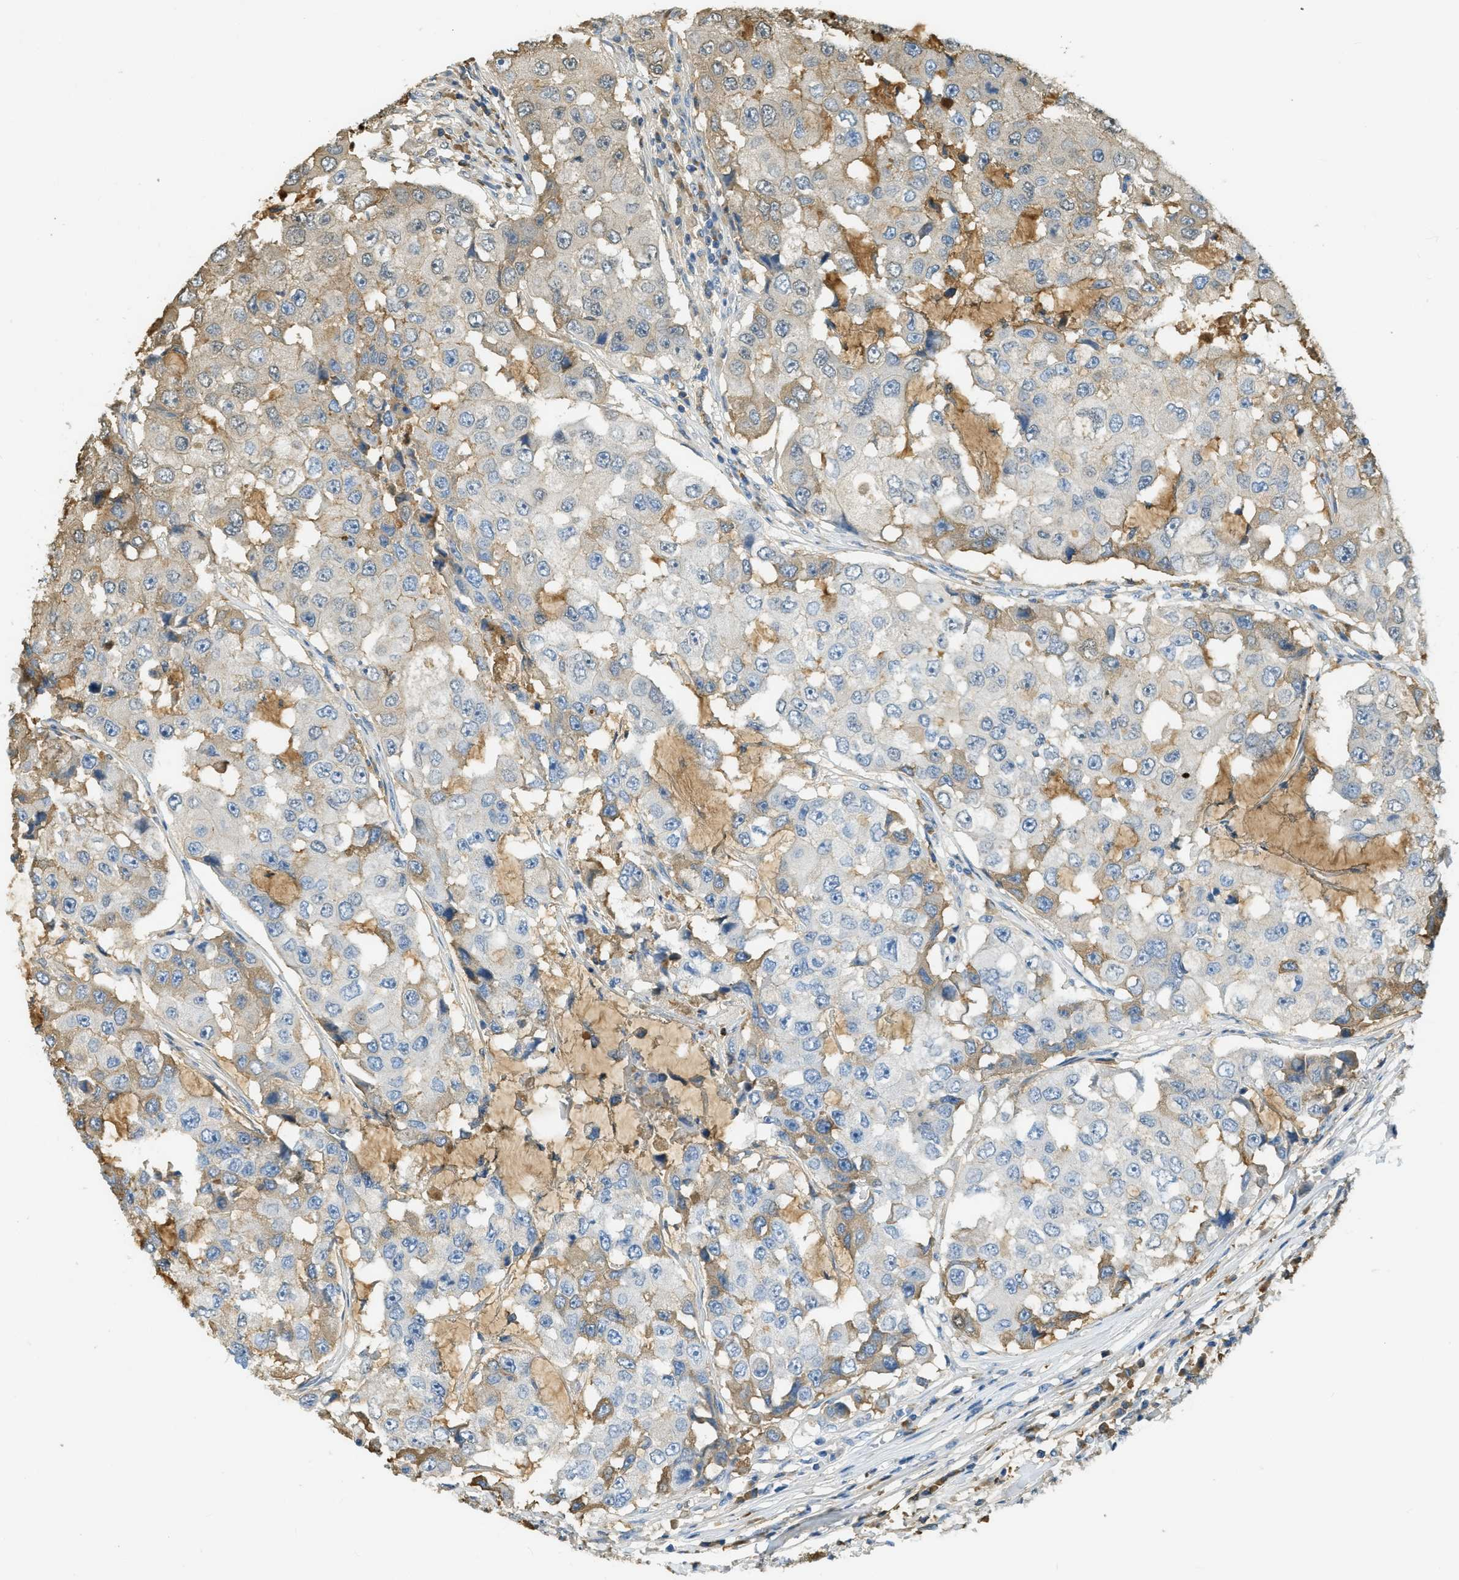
{"staining": {"intensity": "weak", "quantity": "<25%", "location": "cytoplasmic/membranous"}, "tissue": "breast cancer", "cell_type": "Tumor cells", "image_type": "cancer", "snomed": [{"axis": "morphology", "description": "Duct carcinoma"}, {"axis": "topography", "description": "Breast"}], "caption": "There is no significant expression in tumor cells of breast cancer.", "gene": "PRTN3", "patient": {"sex": "female", "age": 27}}